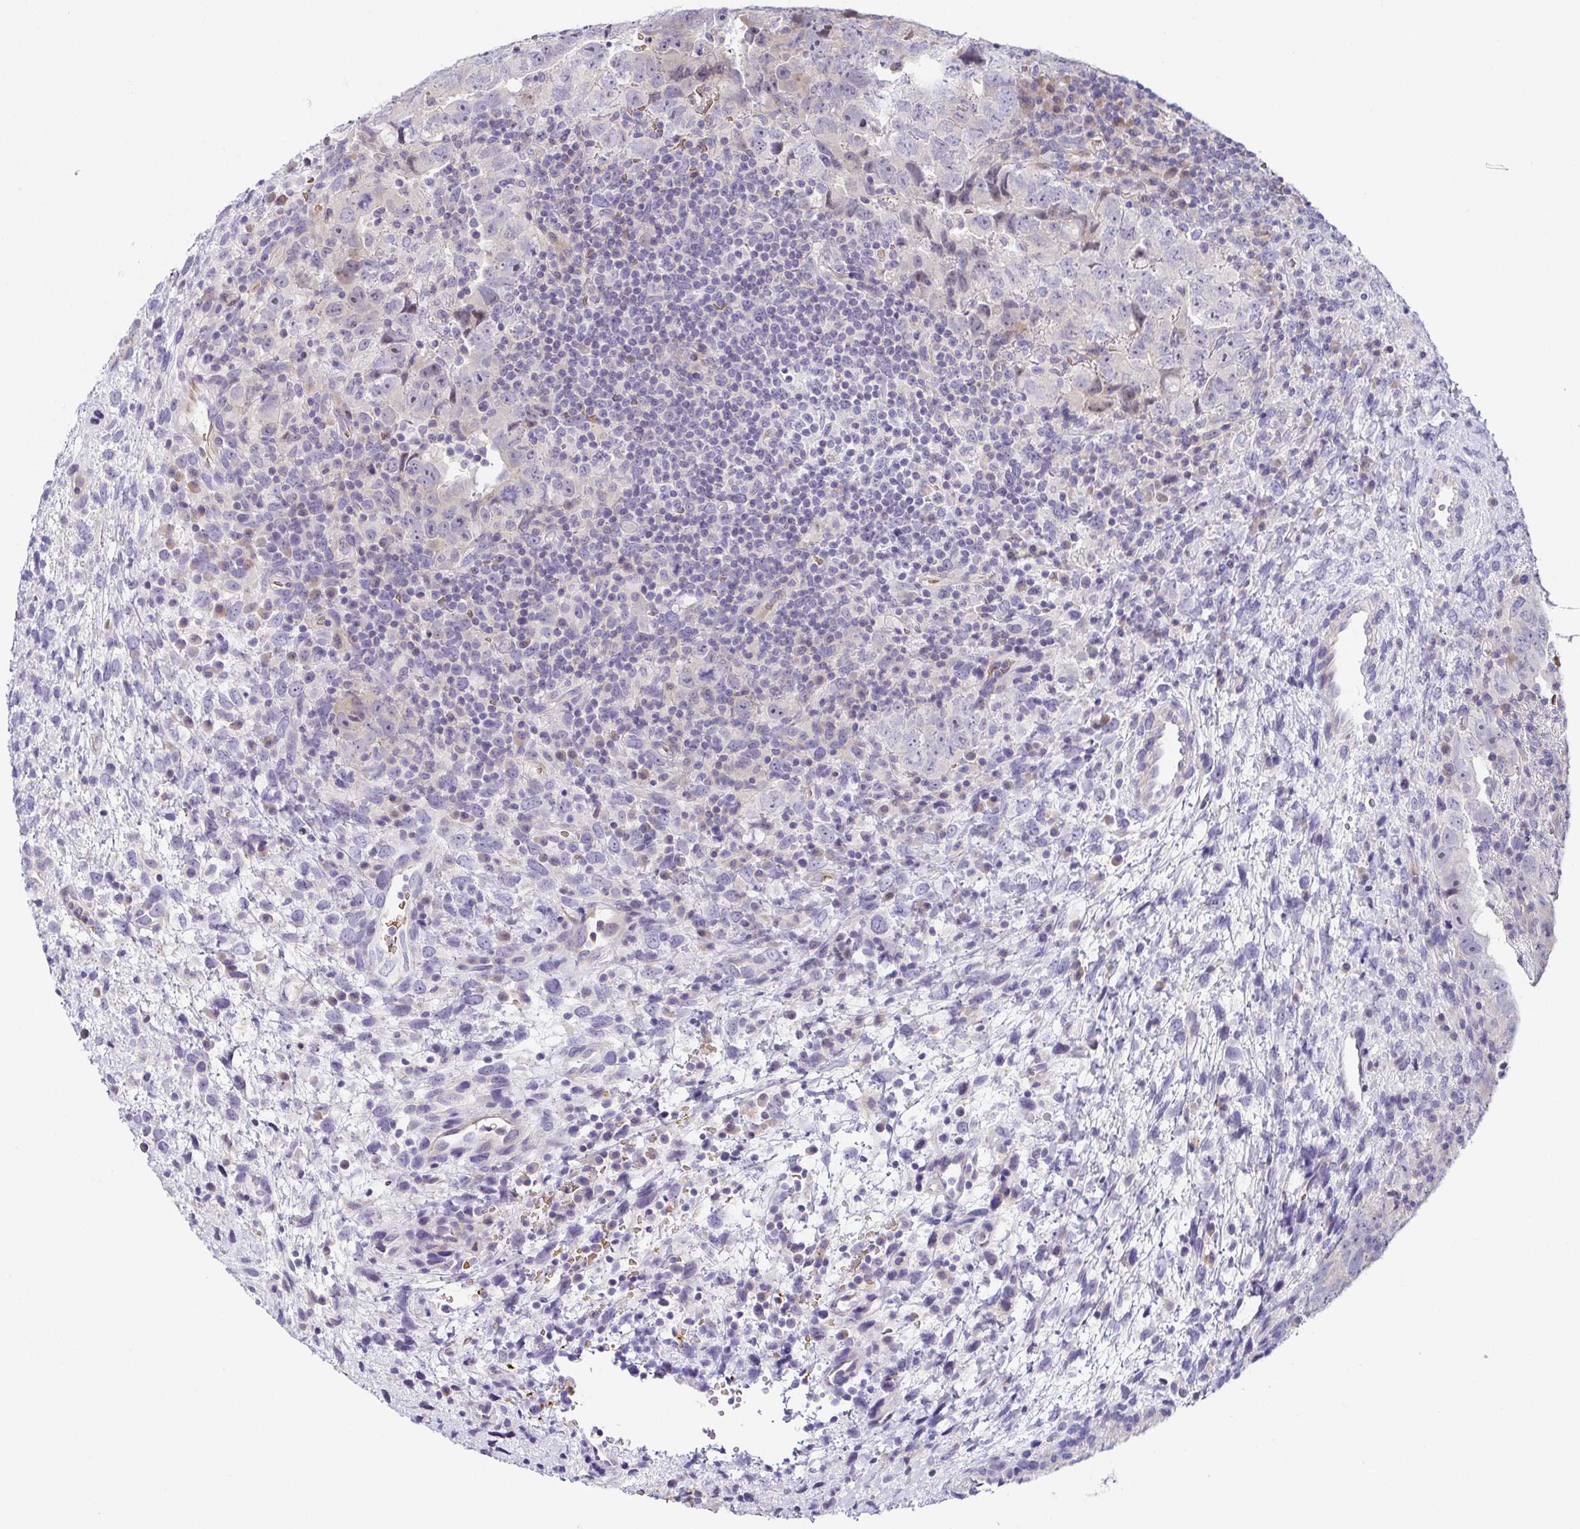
{"staining": {"intensity": "negative", "quantity": "none", "location": "none"}, "tissue": "testis cancer", "cell_type": "Tumor cells", "image_type": "cancer", "snomed": [{"axis": "morphology", "description": "Carcinoma, Embryonal, NOS"}, {"axis": "topography", "description": "Testis"}], "caption": "Immunohistochemical staining of human testis cancer (embryonal carcinoma) reveals no significant positivity in tumor cells.", "gene": "FAM162B", "patient": {"sex": "male", "age": 24}}